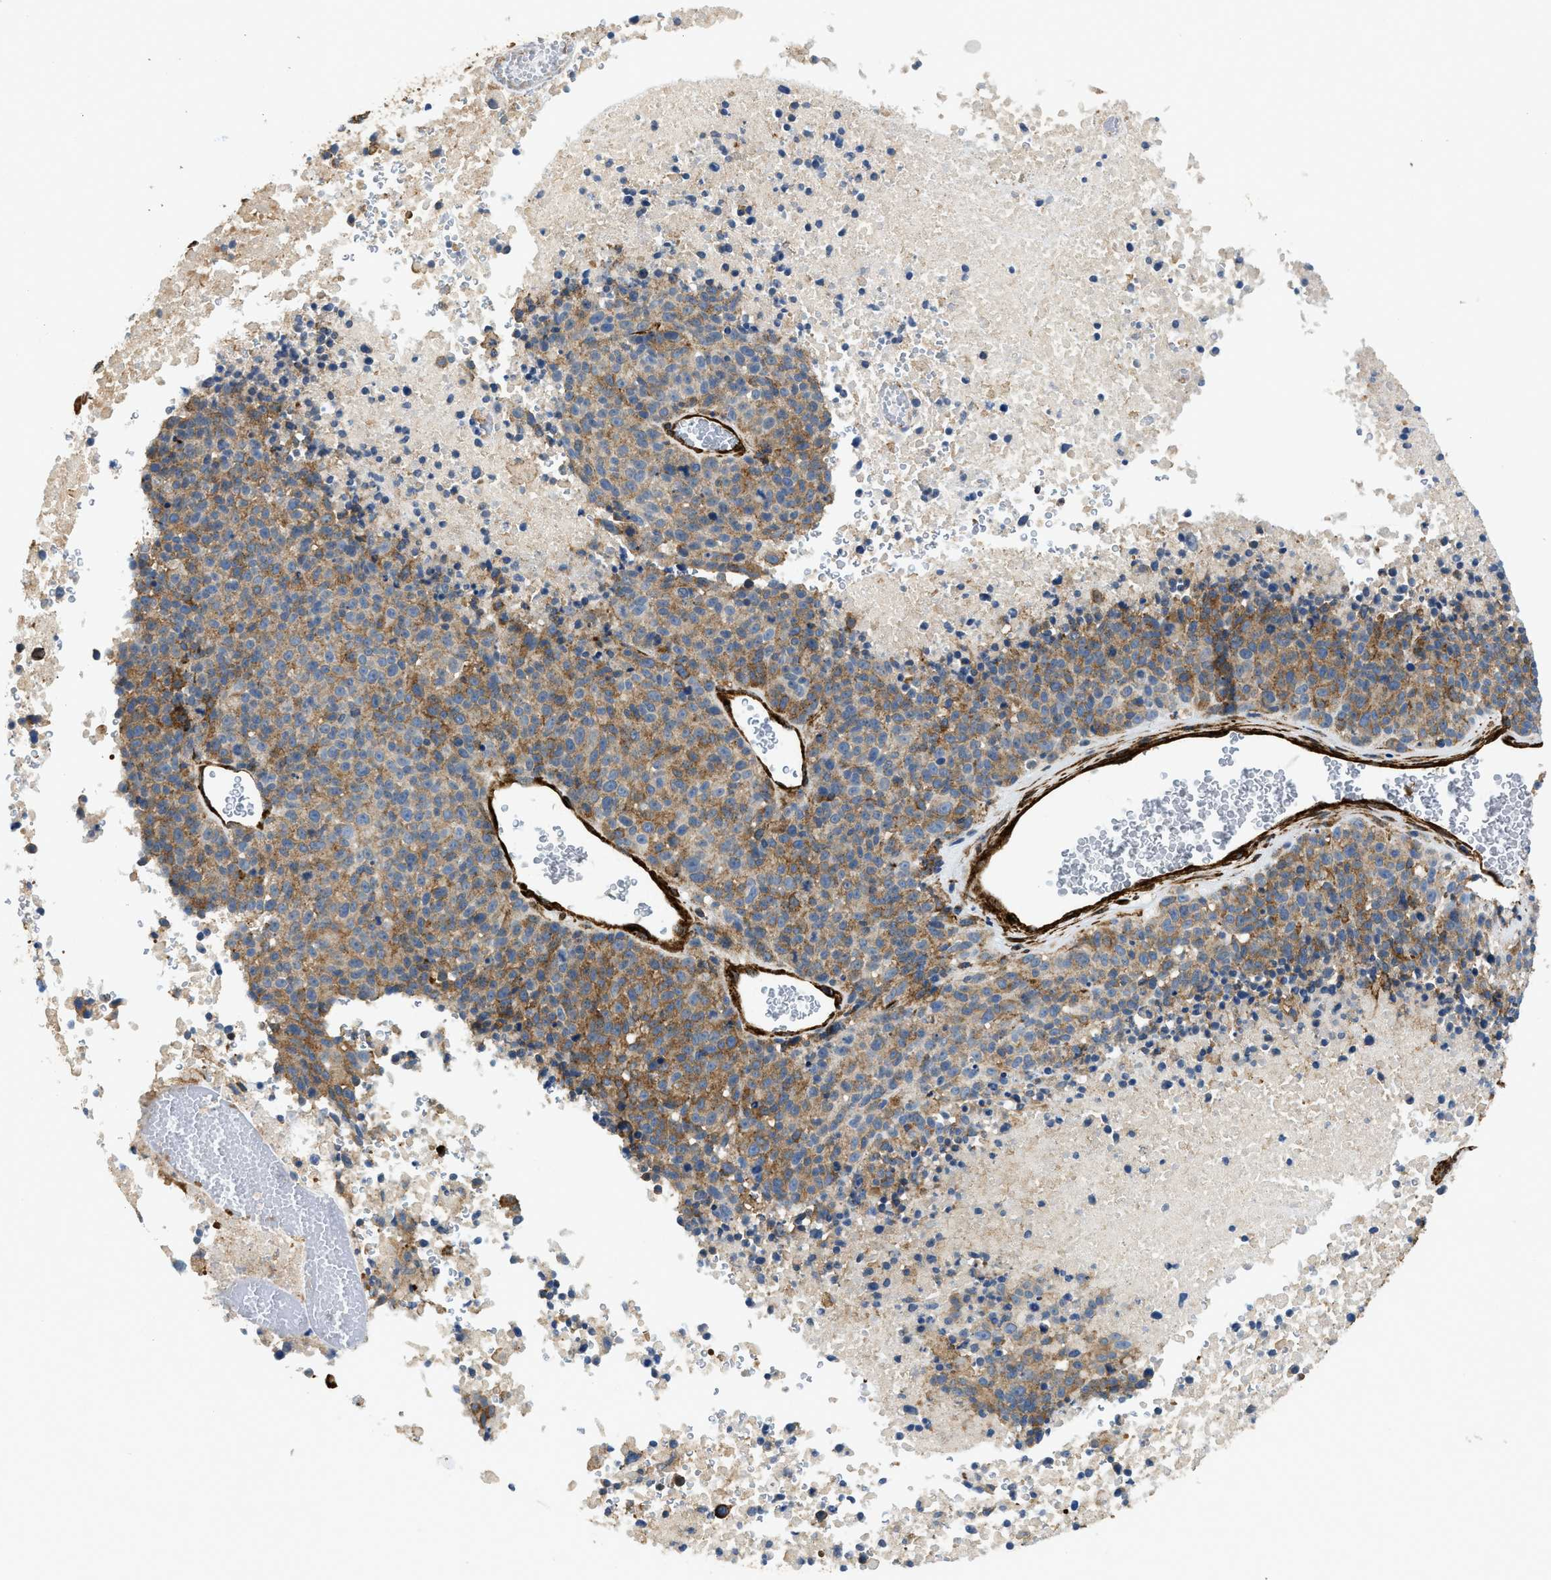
{"staining": {"intensity": "moderate", "quantity": ">75%", "location": "cytoplasmic/membranous"}, "tissue": "melanoma", "cell_type": "Tumor cells", "image_type": "cancer", "snomed": [{"axis": "morphology", "description": "Malignant melanoma, Metastatic site"}, {"axis": "topography", "description": "Cerebral cortex"}], "caption": "Protein expression analysis of melanoma exhibits moderate cytoplasmic/membranous positivity in about >75% of tumor cells. The staining is performed using DAB brown chromogen to label protein expression. The nuclei are counter-stained blue using hematoxylin.", "gene": "HIP1", "patient": {"sex": "female", "age": 52}}